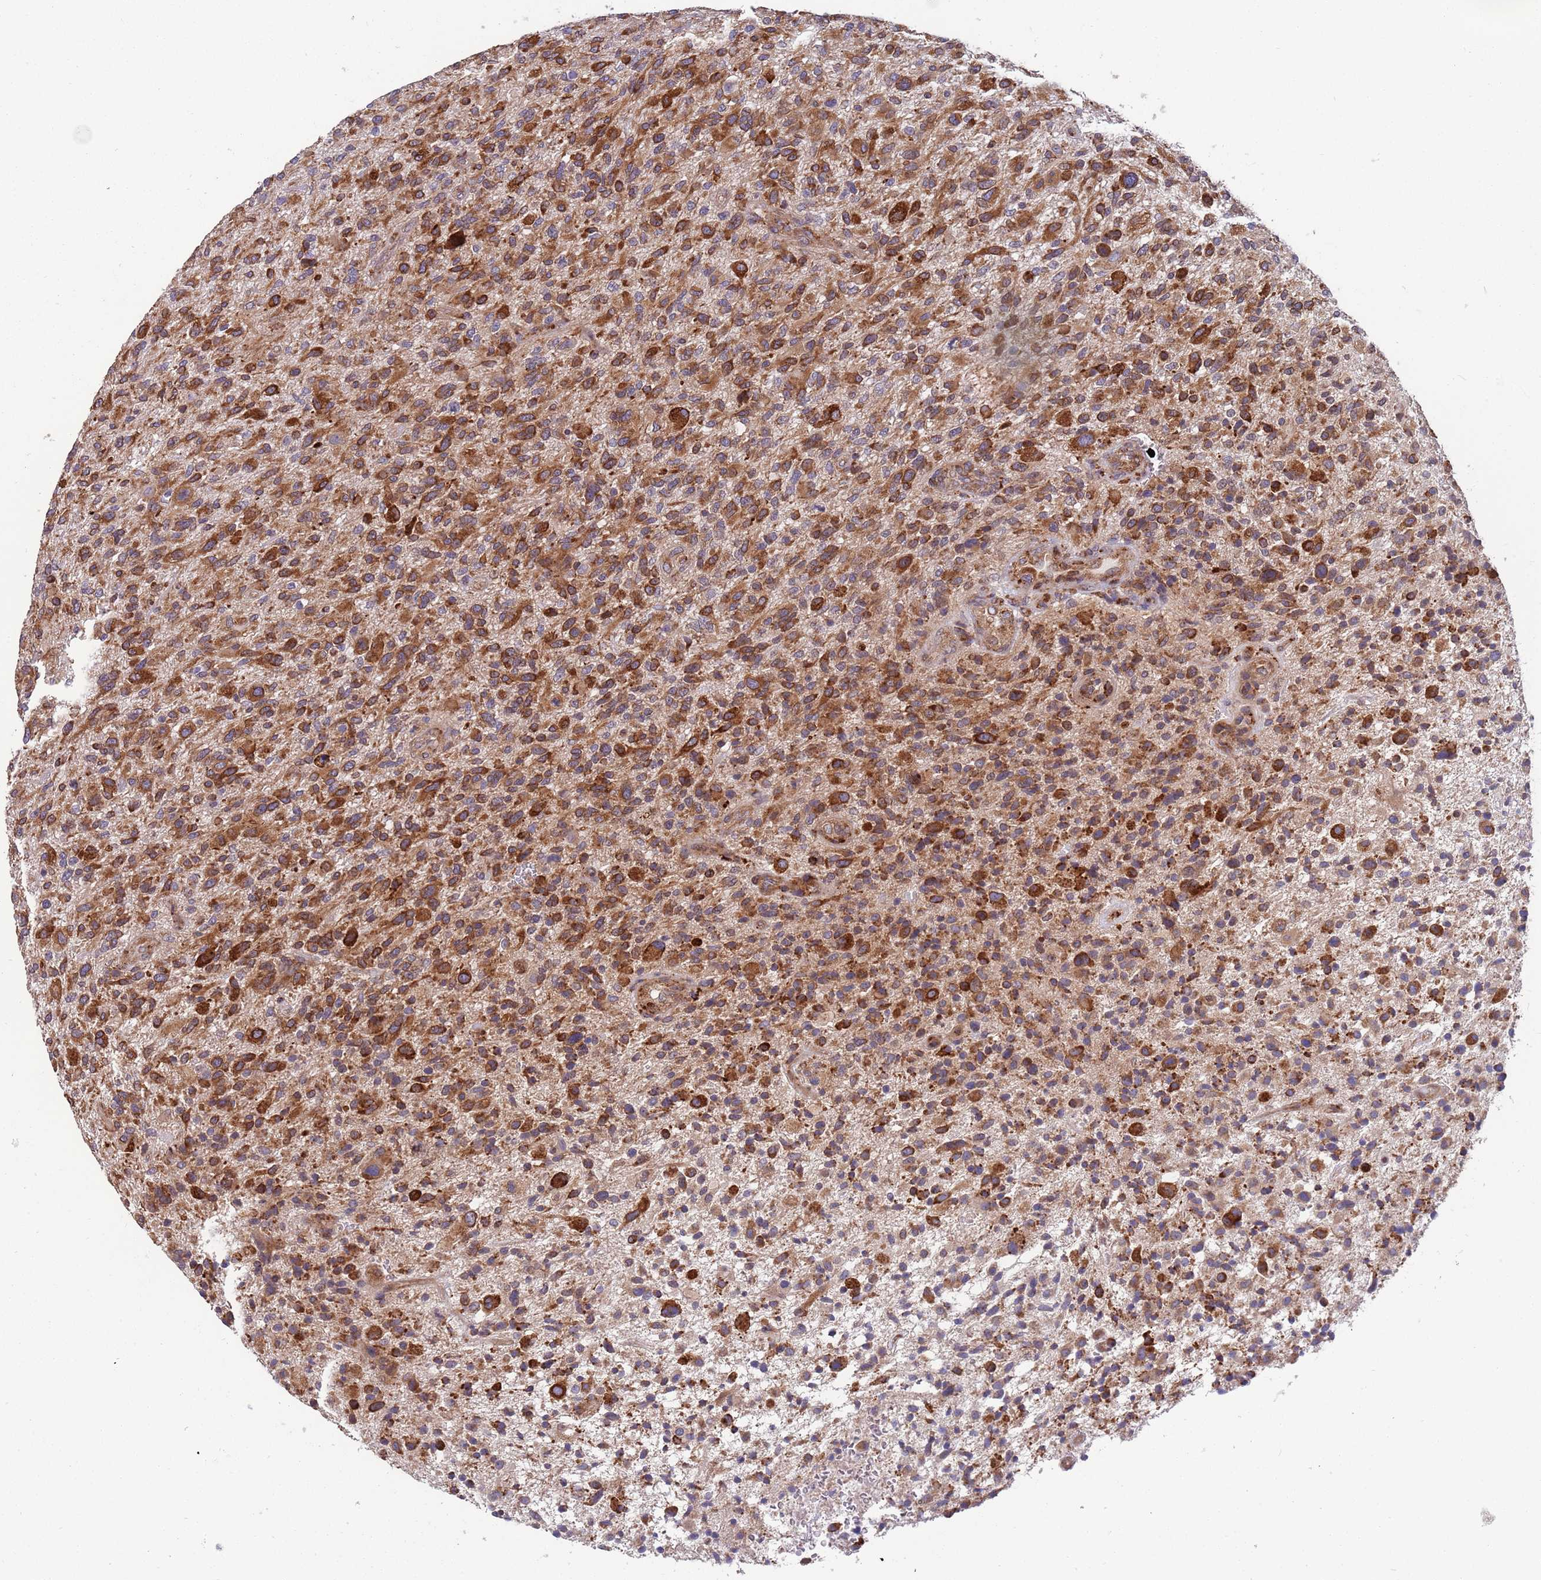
{"staining": {"intensity": "strong", "quantity": ">75%", "location": "cytoplasmic/membranous"}, "tissue": "glioma", "cell_type": "Tumor cells", "image_type": "cancer", "snomed": [{"axis": "morphology", "description": "Glioma, malignant, High grade"}, {"axis": "topography", "description": "Brain"}], "caption": "Immunohistochemistry (IHC) micrograph of high-grade glioma (malignant) stained for a protein (brown), which shows high levels of strong cytoplasmic/membranous staining in approximately >75% of tumor cells.", "gene": "ARMCX6", "patient": {"sex": "male", "age": 47}}